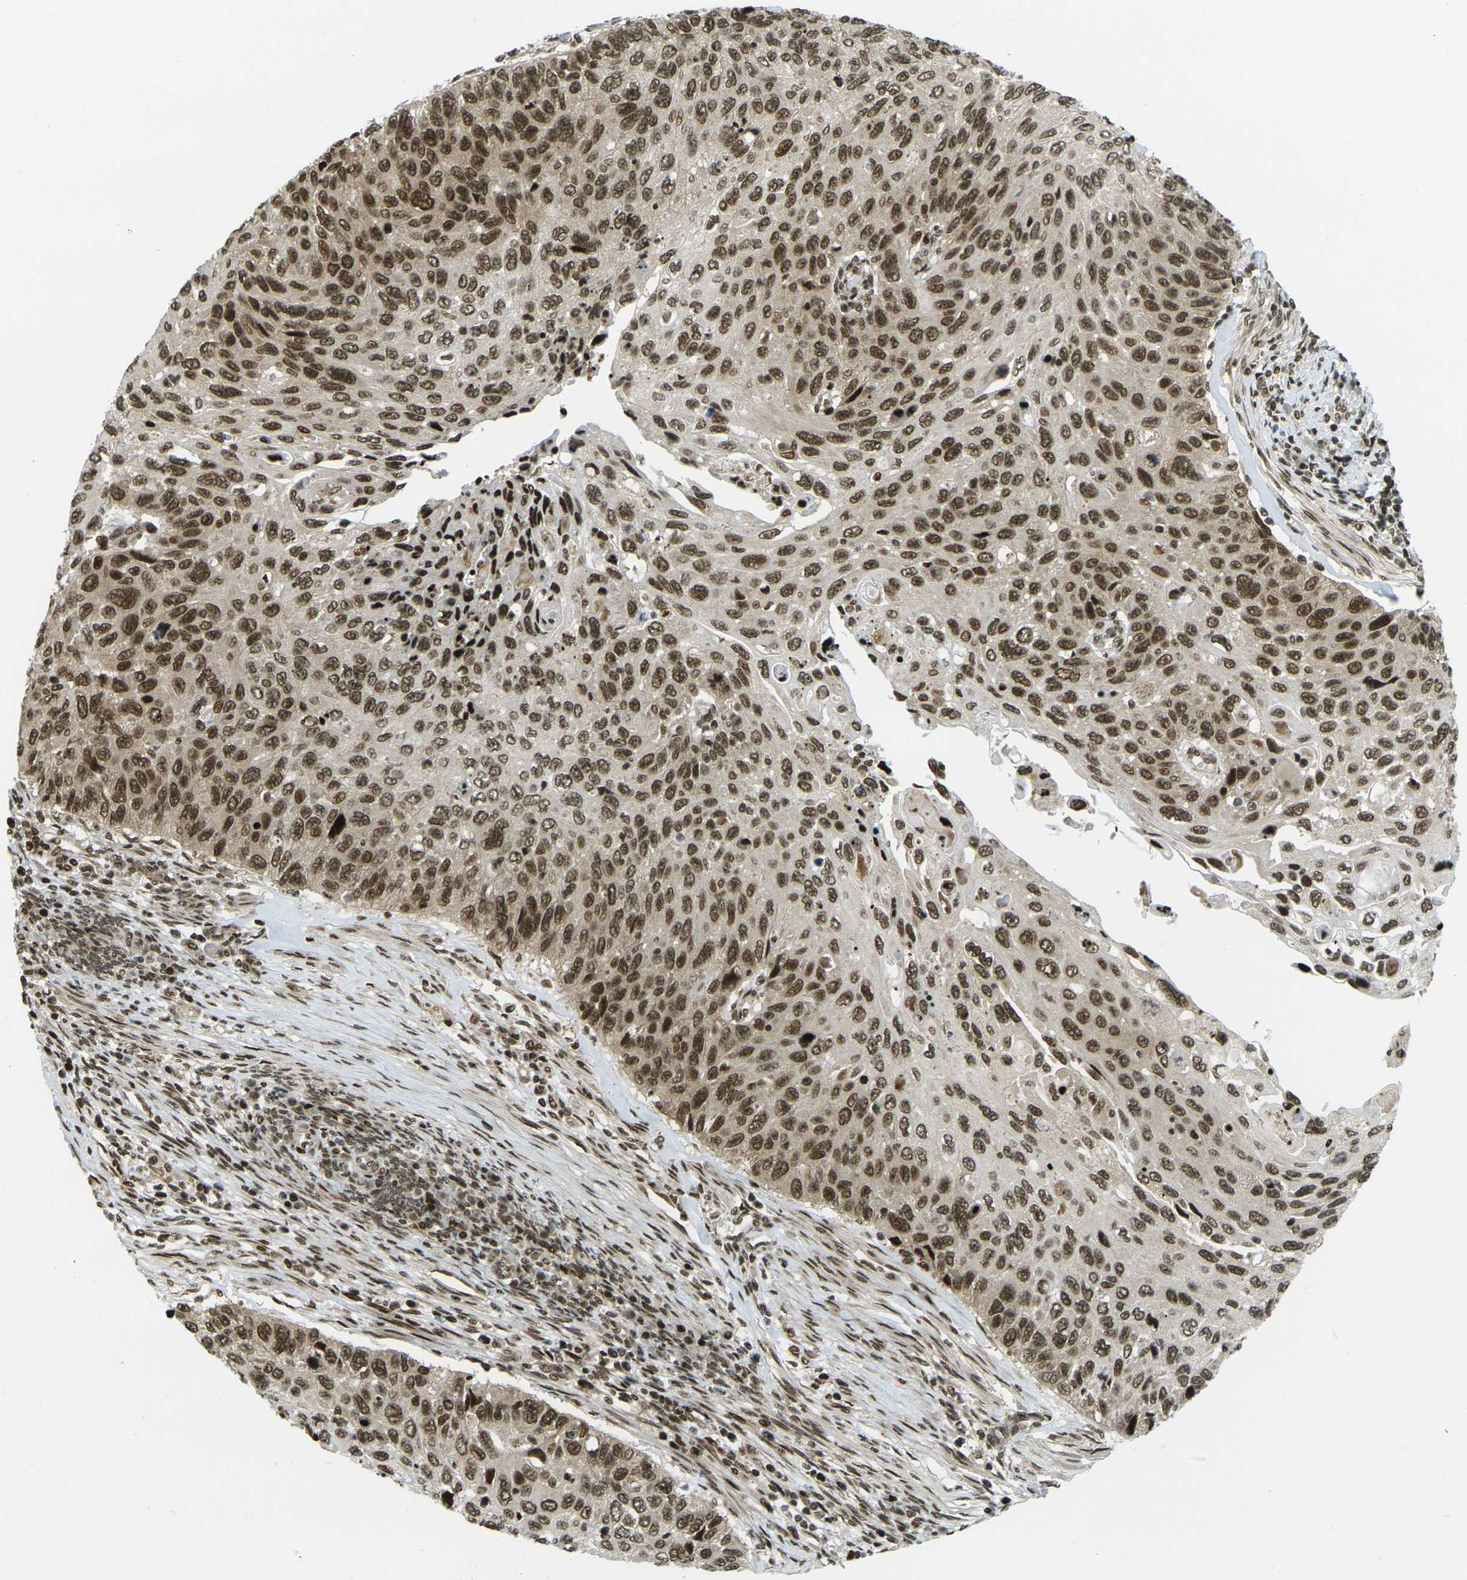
{"staining": {"intensity": "moderate", "quantity": ">75%", "location": "cytoplasmic/membranous,nuclear"}, "tissue": "cervical cancer", "cell_type": "Tumor cells", "image_type": "cancer", "snomed": [{"axis": "morphology", "description": "Squamous cell carcinoma, NOS"}, {"axis": "topography", "description": "Cervix"}], "caption": "Immunohistochemistry (IHC) micrograph of neoplastic tissue: human cervical squamous cell carcinoma stained using IHC exhibits medium levels of moderate protein expression localized specifically in the cytoplasmic/membranous and nuclear of tumor cells, appearing as a cytoplasmic/membranous and nuclear brown color.", "gene": "RUVBL2", "patient": {"sex": "female", "age": 70}}